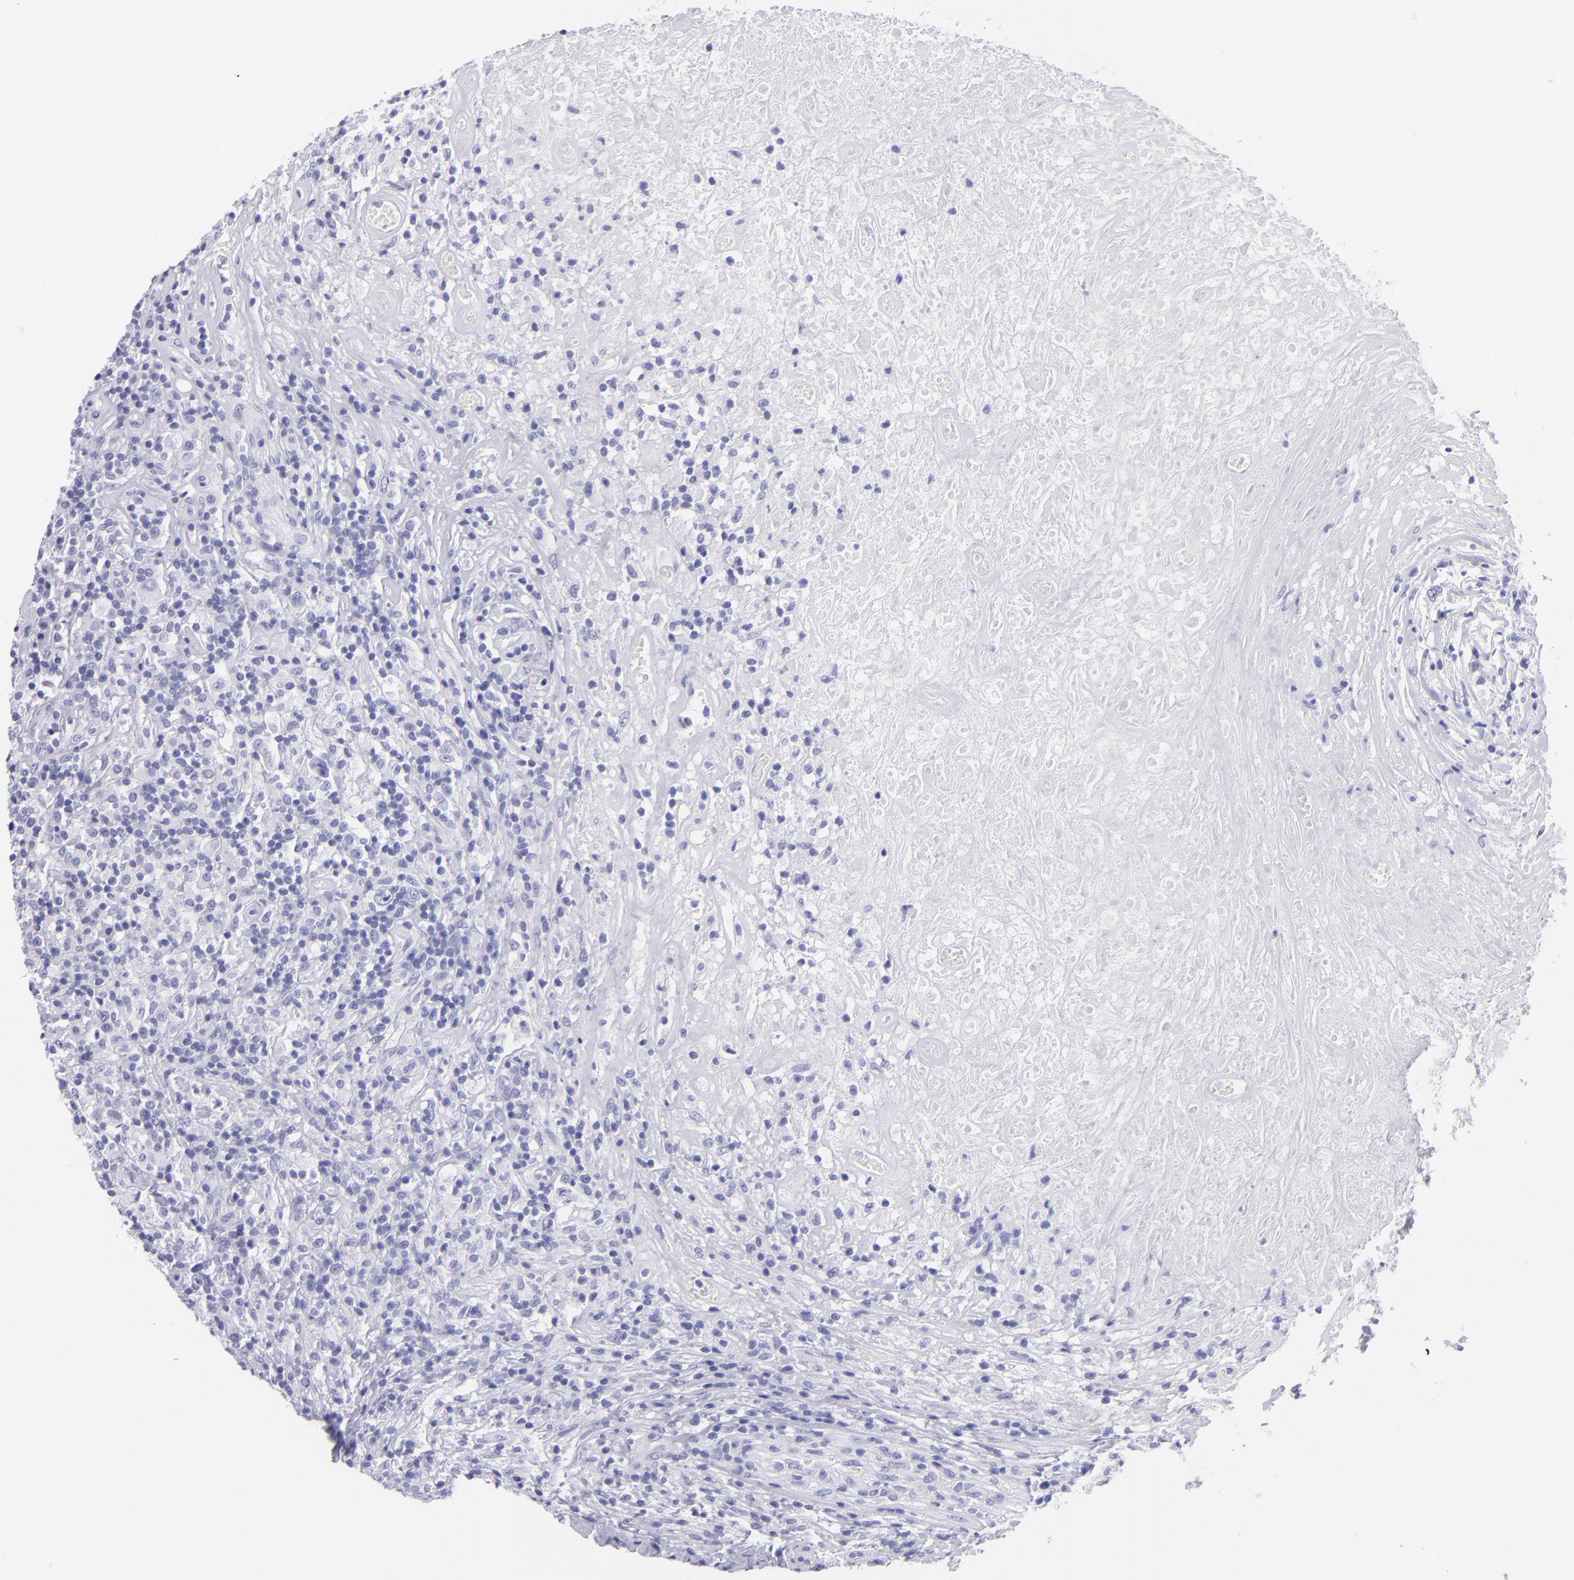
{"staining": {"intensity": "negative", "quantity": "none", "location": "none"}, "tissue": "lymphoma", "cell_type": "Tumor cells", "image_type": "cancer", "snomed": [{"axis": "morphology", "description": "Hodgkin's disease, NOS"}, {"axis": "topography", "description": "Lymph node"}], "caption": "High power microscopy histopathology image of an immunohistochemistry image of lymphoma, revealing no significant staining in tumor cells.", "gene": "CNP", "patient": {"sex": "male", "age": 46}}